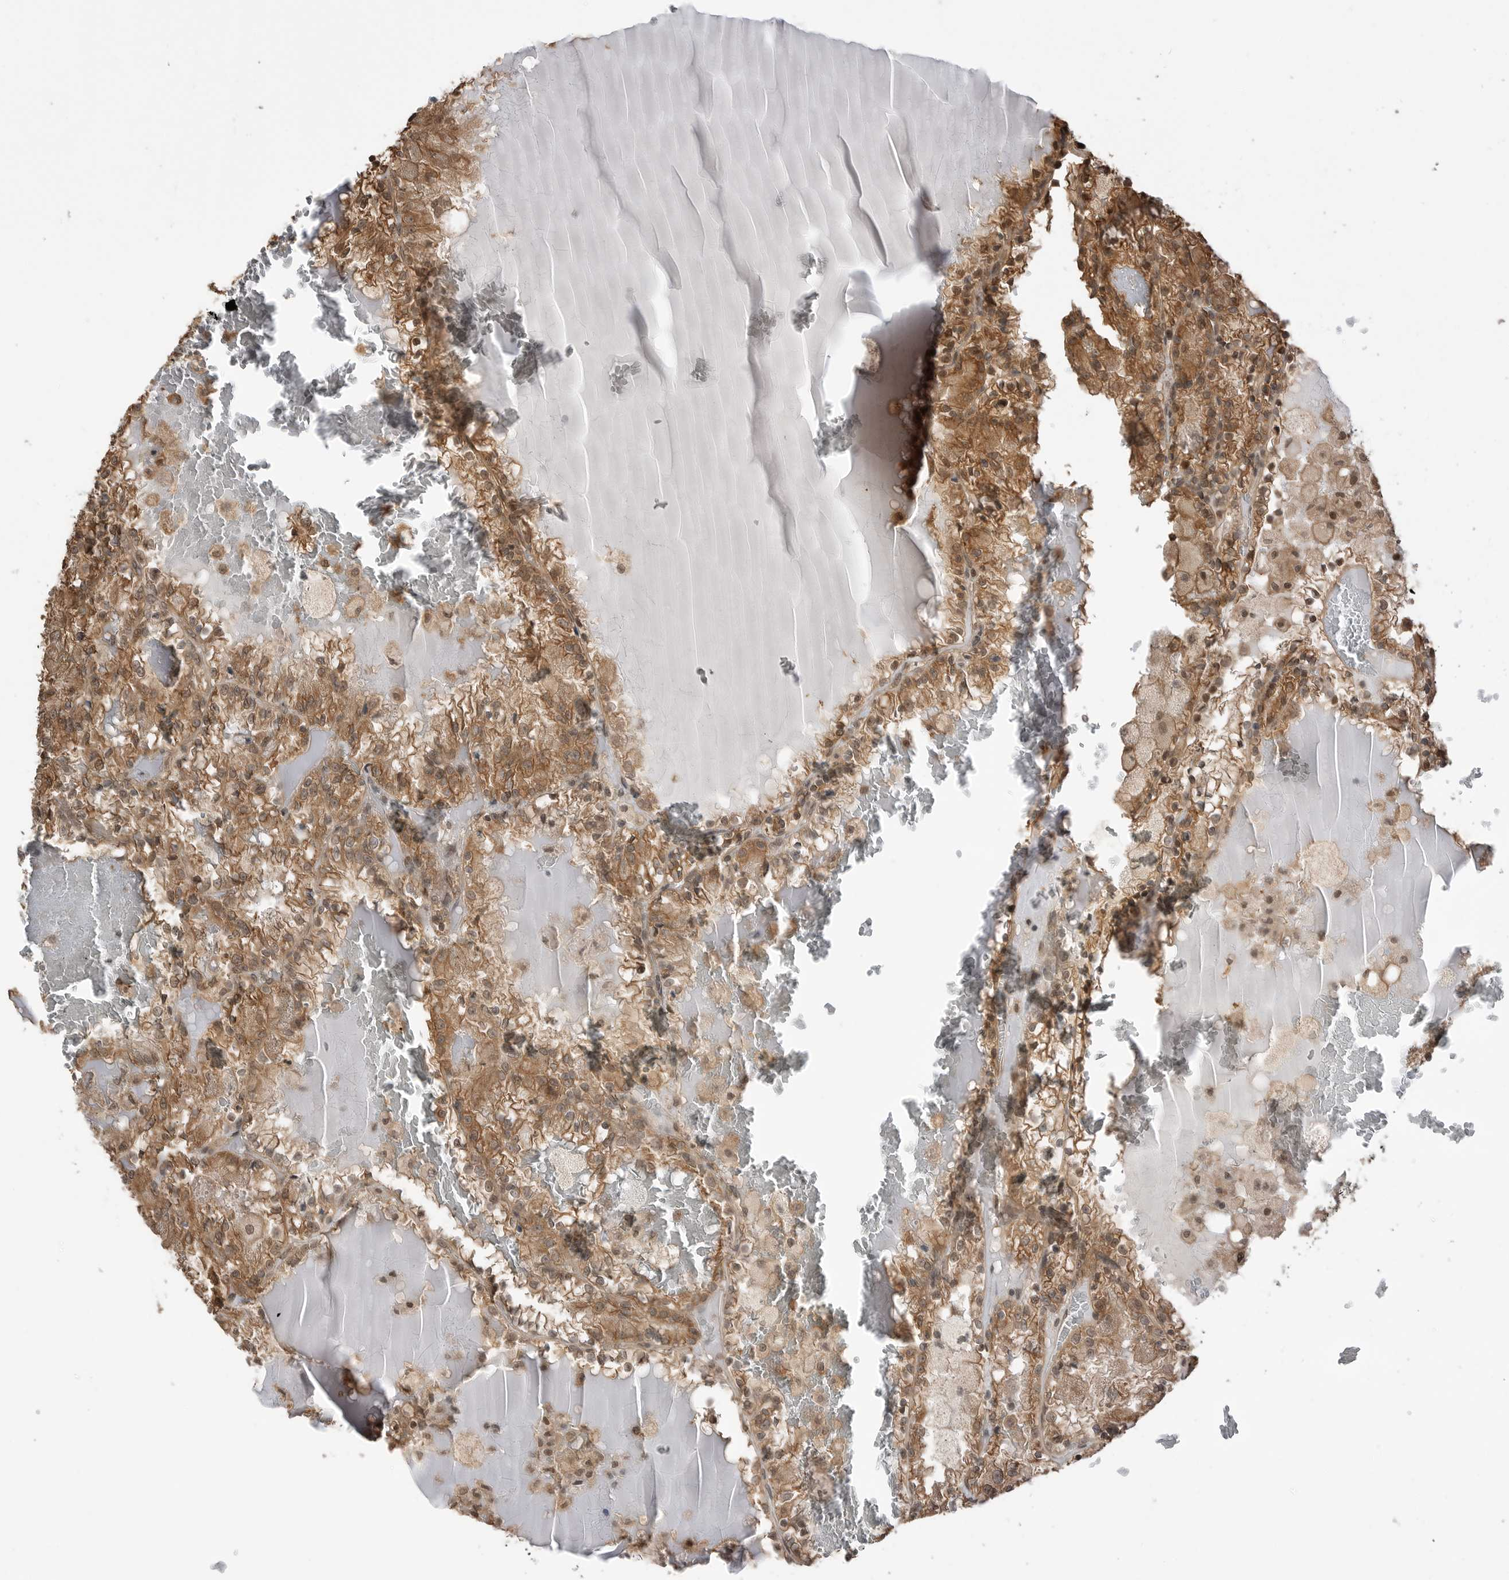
{"staining": {"intensity": "moderate", "quantity": ">75%", "location": "cytoplasmic/membranous"}, "tissue": "renal cancer", "cell_type": "Tumor cells", "image_type": "cancer", "snomed": [{"axis": "morphology", "description": "Adenocarcinoma, NOS"}, {"axis": "topography", "description": "Kidney"}], "caption": "A brown stain highlights moderate cytoplasmic/membranous expression of a protein in human adenocarcinoma (renal) tumor cells.", "gene": "PEAK1", "patient": {"sex": "female", "age": 56}}